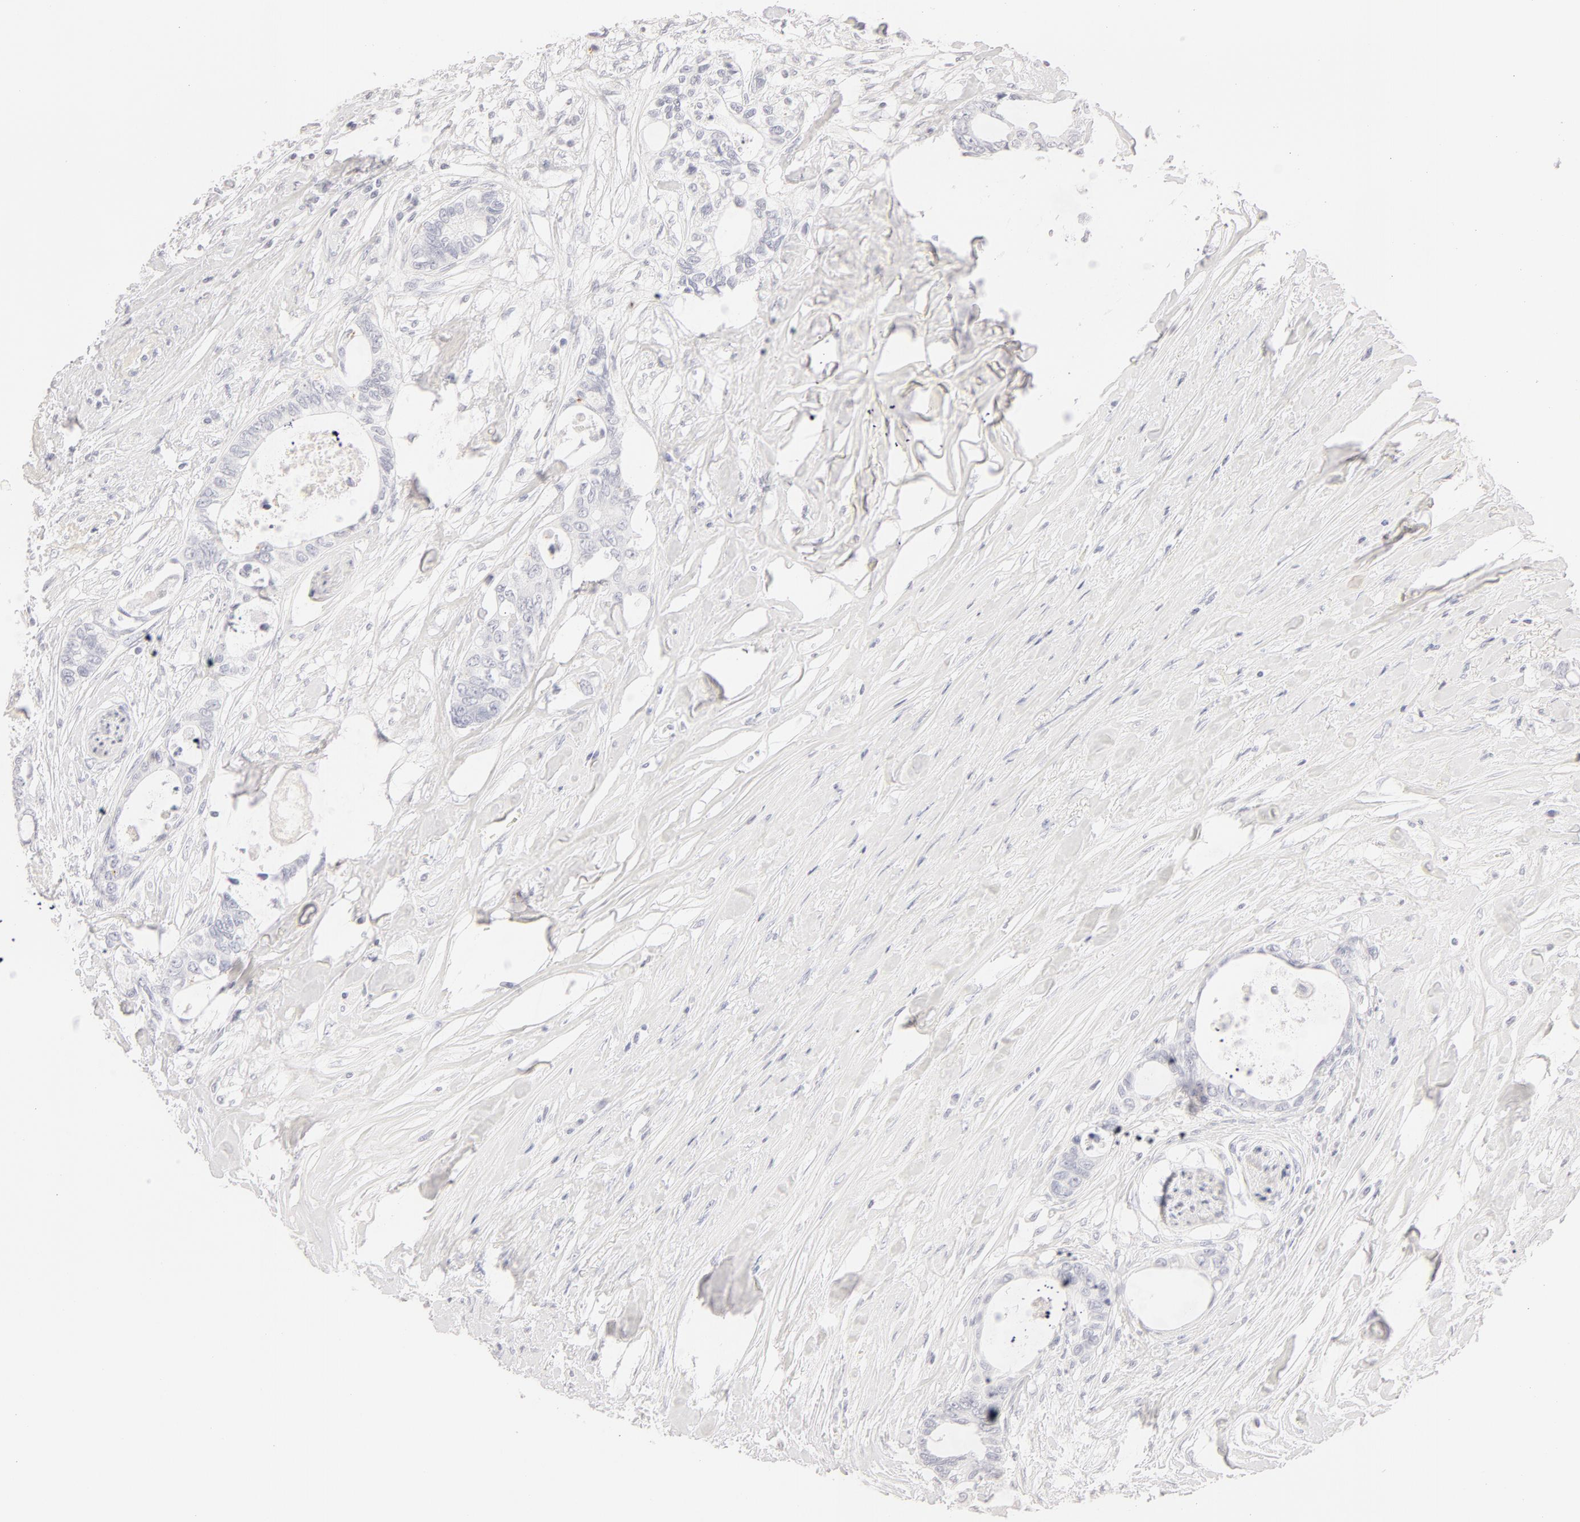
{"staining": {"intensity": "negative", "quantity": "none", "location": "none"}, "tissue": "colorectal cancer", "cell_type": "Tumor cells", "image_type": "cancer", "snomed": [{"axis": "morphology", "description": "Adenocarcinoma, NOS"}, {"axis": "topography", "description": "Rectum"}], "caption": "Immunohistochemistry photomicrograph of human adenocarcinoma (colorectal) stained for a protein (brown), which reveals no staining in tumor cells.", "gene": "LGALS7B", "patient": {"sex": "female", "age": 57}}